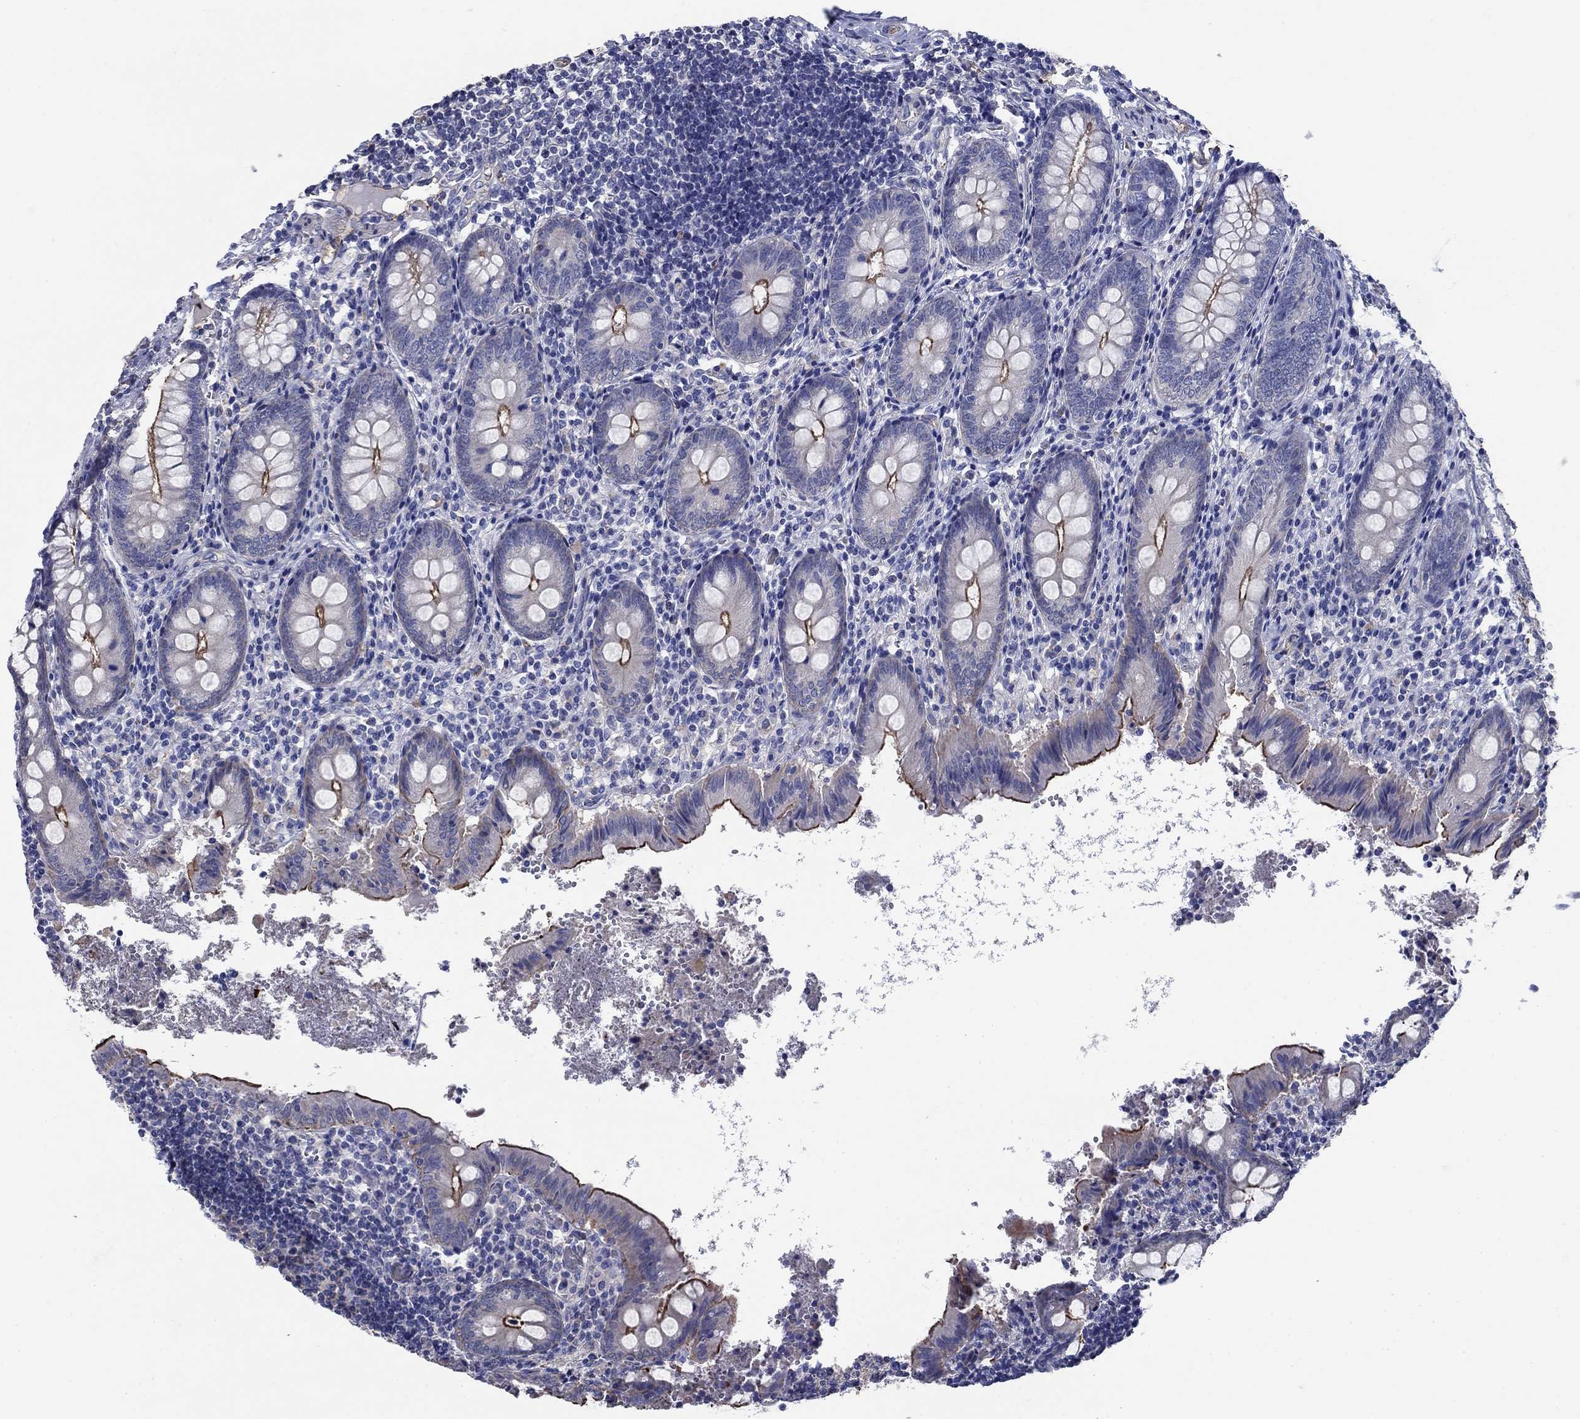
{"staining": {"intensity": "strong", "quantity": "25%-75%", "location": "cytoplasmic/membranous"}, "tissue": "appendix", "cell_type": "Glandular cells", "image_type": "normal", "snomed": [{"axis": "morphology", "description": "Normal tissue, NOS"}, {"axis": "topography", "description": "Appendix"}], "caption": "Protein staining of benign appendix reveals strong cytoplasmic/membranous positivity in about 25%-75% of glandular cells. (Brightfield microscopy of DAB IHC at high magnification).", "gene": "FLNC", "patient": {"sex": "female", "age": 23}}